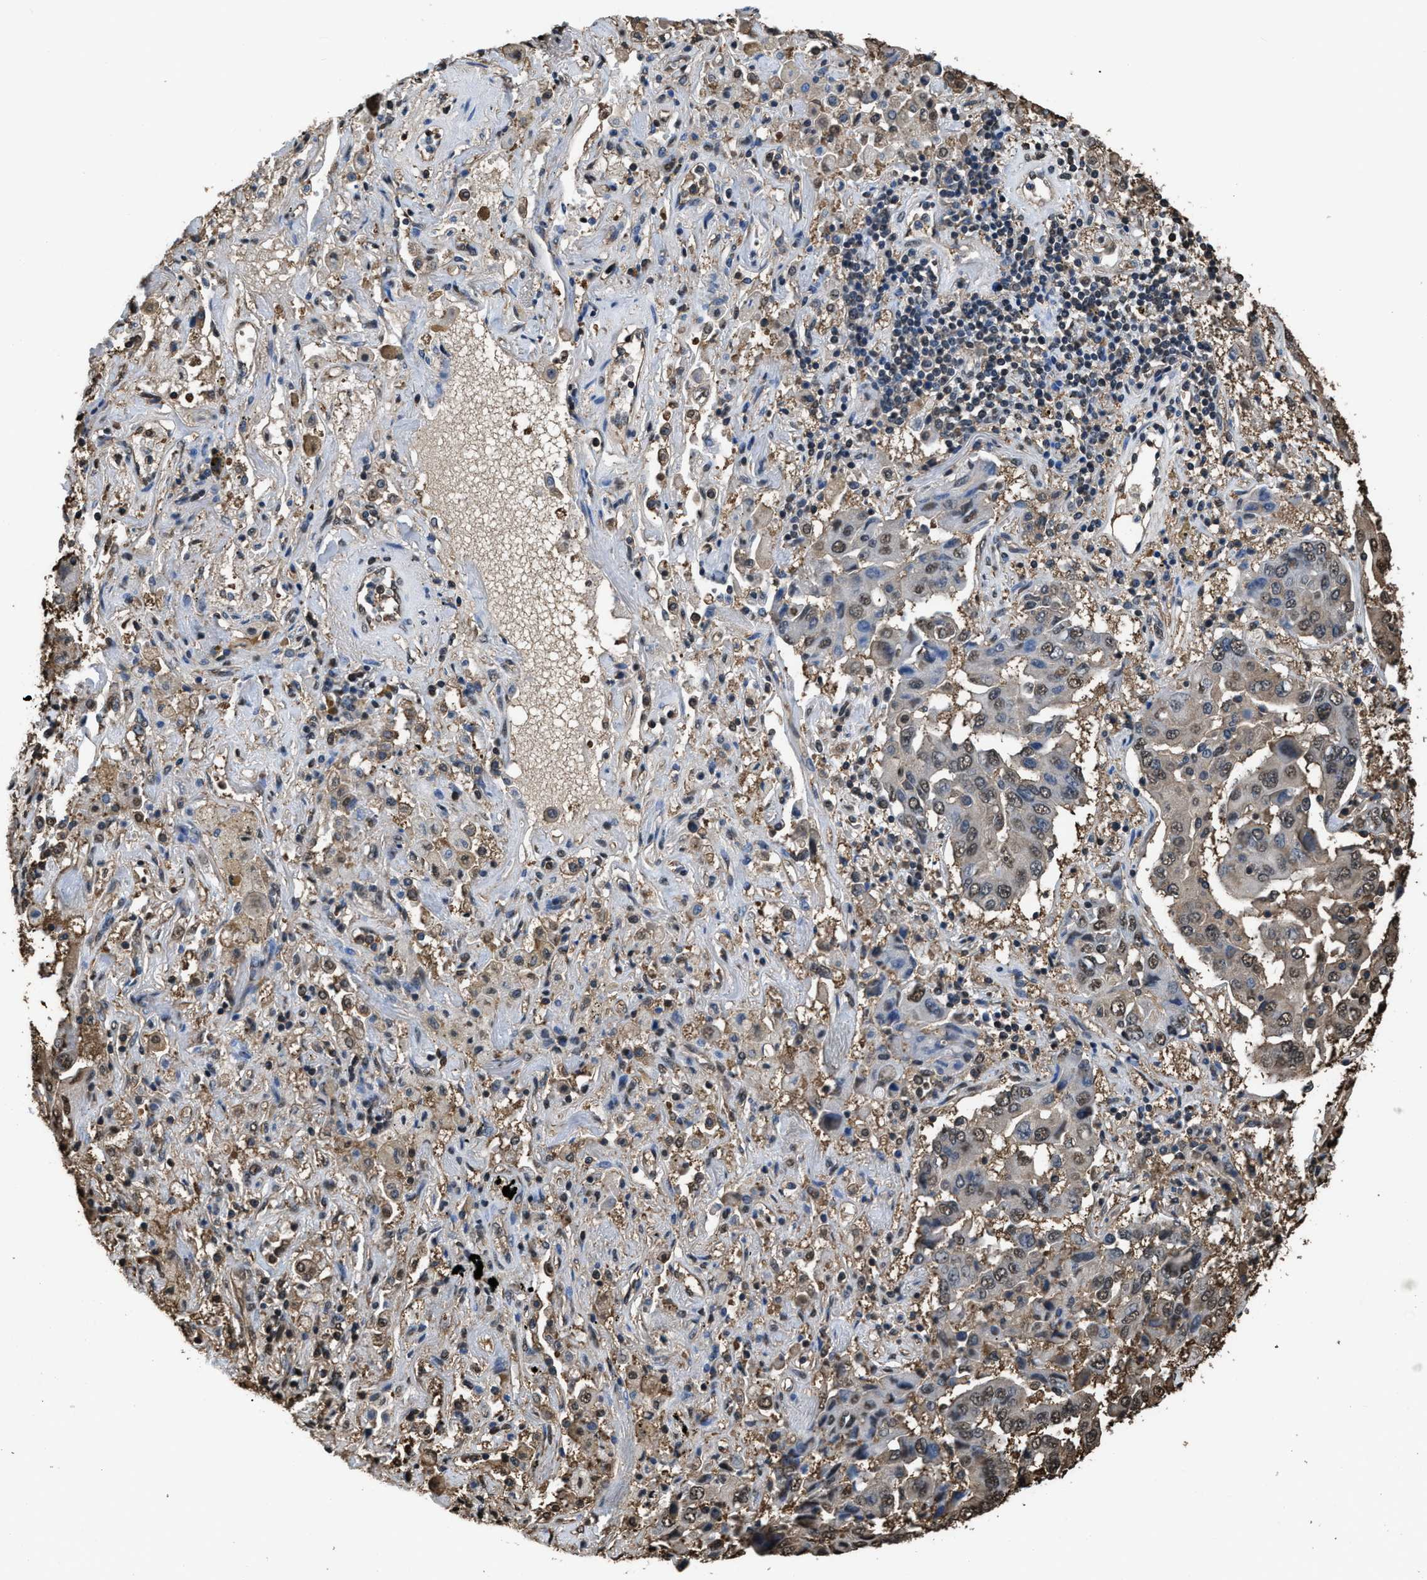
{"staining": {"intensity": "weak", "quantity": ">75%", "location": "nuclear"}, "tissue": "lung cancer", "cell_type": "Tumor cells", "image_type": "cancer", "snomed": [{"axis": "morphology", "description": "Adenocarcinoma, NOS"}, {"axis": "topography", "description": "Lung"}], "caption": "Tumor cells exhibit low levels of weak nuclear positivity in about >75% of cells in lung adenocarcinoma.", "gene": "FNTA", "patient": {"sex": "female", "age": 65}}